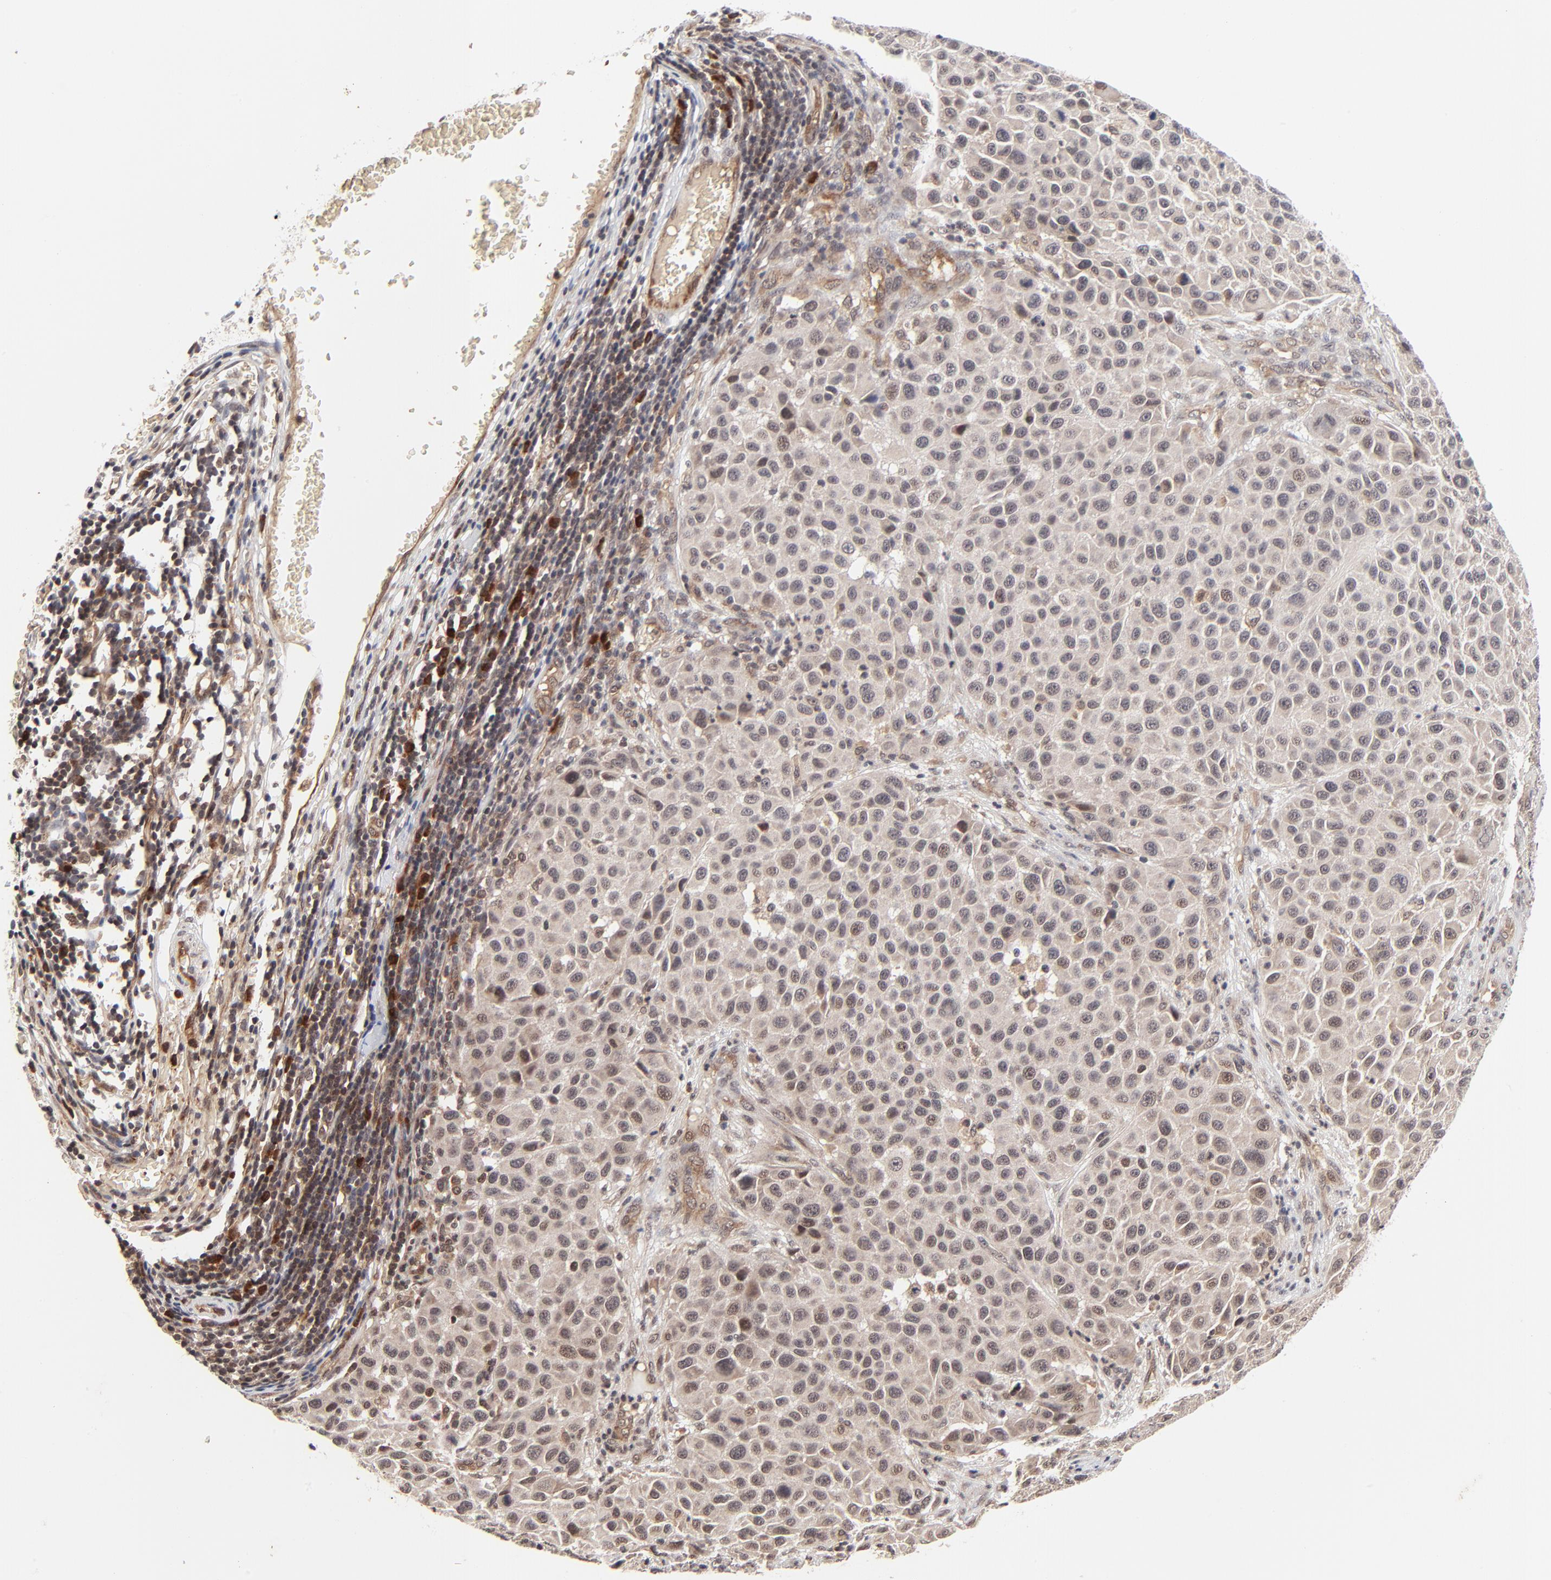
{"staining": {"intensity": "weak", "quantity": "25%-75%", "location": "cytoplasmic/membranous,nuclear"}, "tissue": "melanoma", "cell_type": "Tumor cells", "image_type": "cancer", "snomed": [{"axis": "morphology", "description": "Malignant melanoma, Metastatic site"}, {"axis": "topography", "description": "Lymph node"}], "caption": "The micrograph exhibits staining of melanoma, revealing weak cytoplasmic/membranous and nuclear protein expression (brown color) within tumor cells. (Brightfield microscopy of DAB IHC at high magnification).", "gene": "CASP10", "patient": {"sex": "male", "age": 61}}